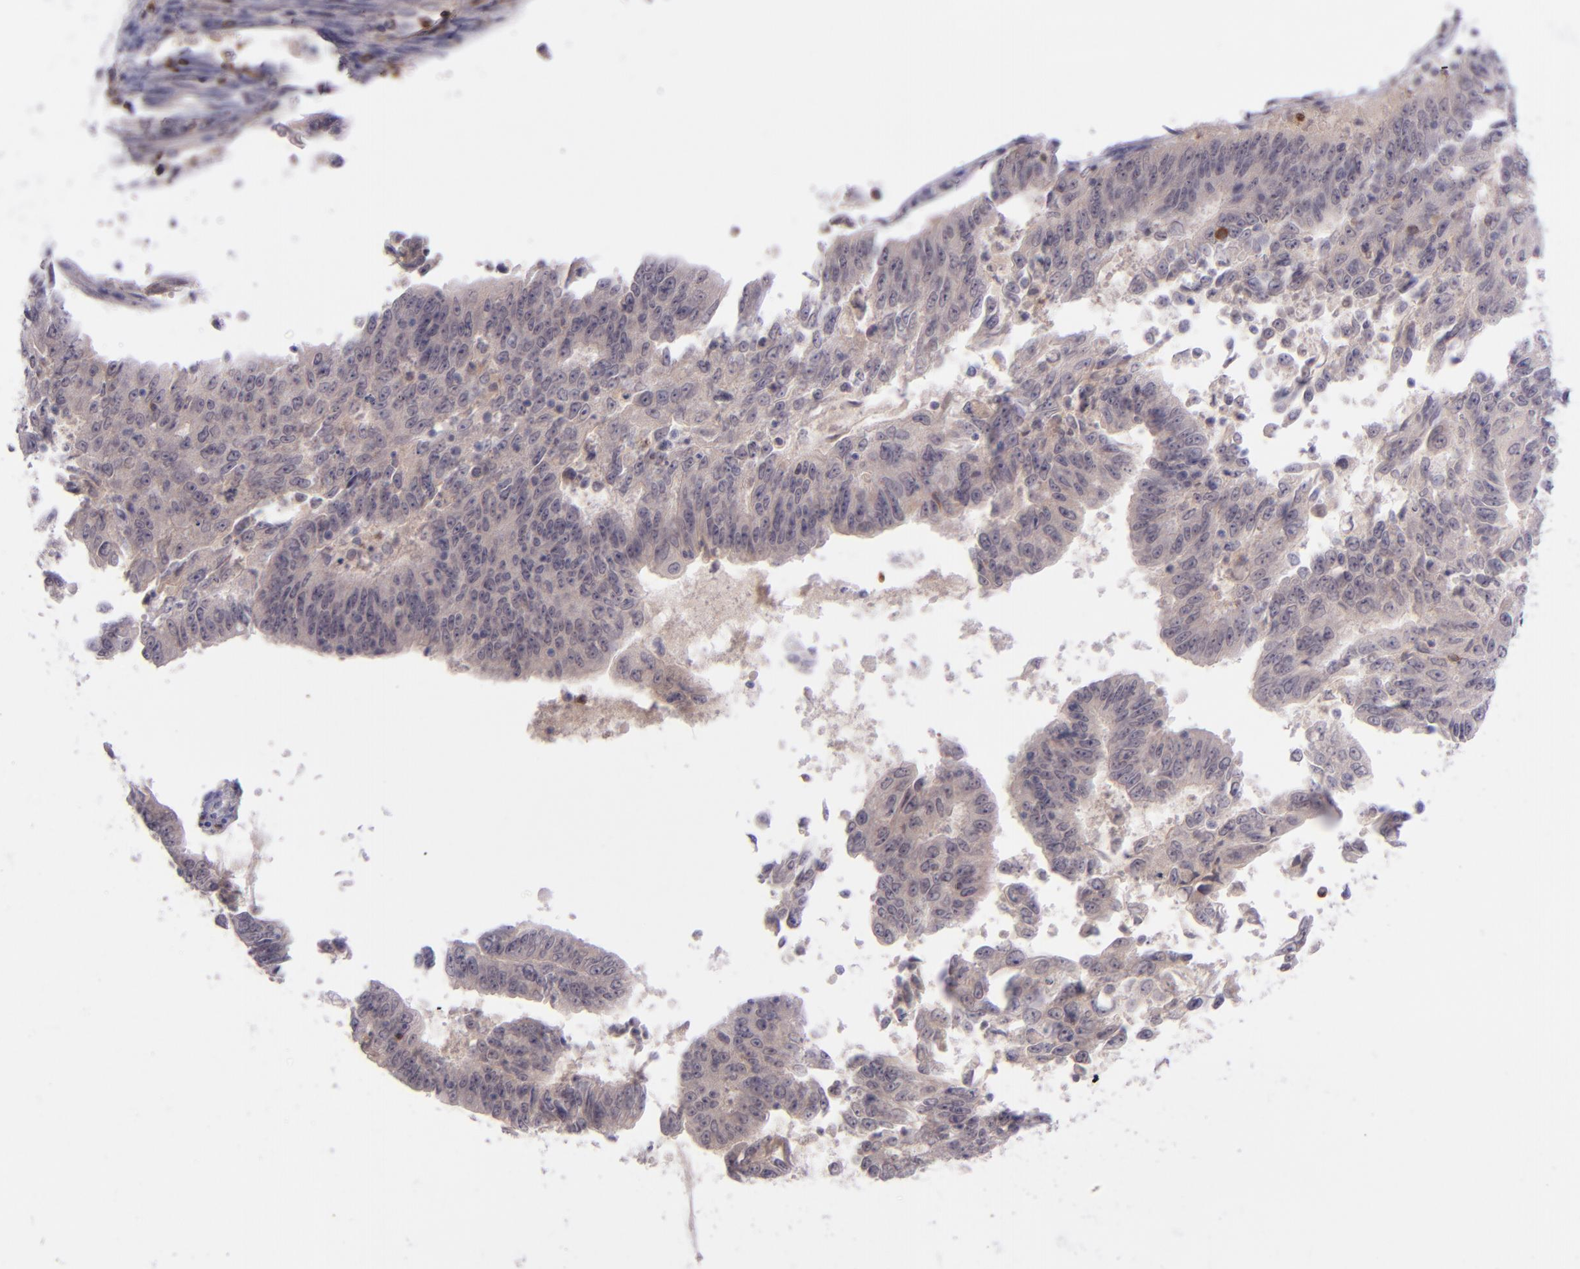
{"staining": {"intensity": "weak", "quantity": ">75%", "location": "cytoplasmic/membranous"}, "tissue": "endometrial cancer", "cell_type": "Tumor cells", "image_type": "cancer", "snomed": [{"axis": "morphology", "description": "Adenocarcinoma, NOS"}, {"axis": "topography", "description": "Endometrium"}], "caption": "This is a histology image of IHC staining of endometrial adenocarcinoma, which shows weak expression in the cytoplasmic/membranous of tumor cells.", "gene": "SELL", "patient": {"sex": "female", "age": 42}}